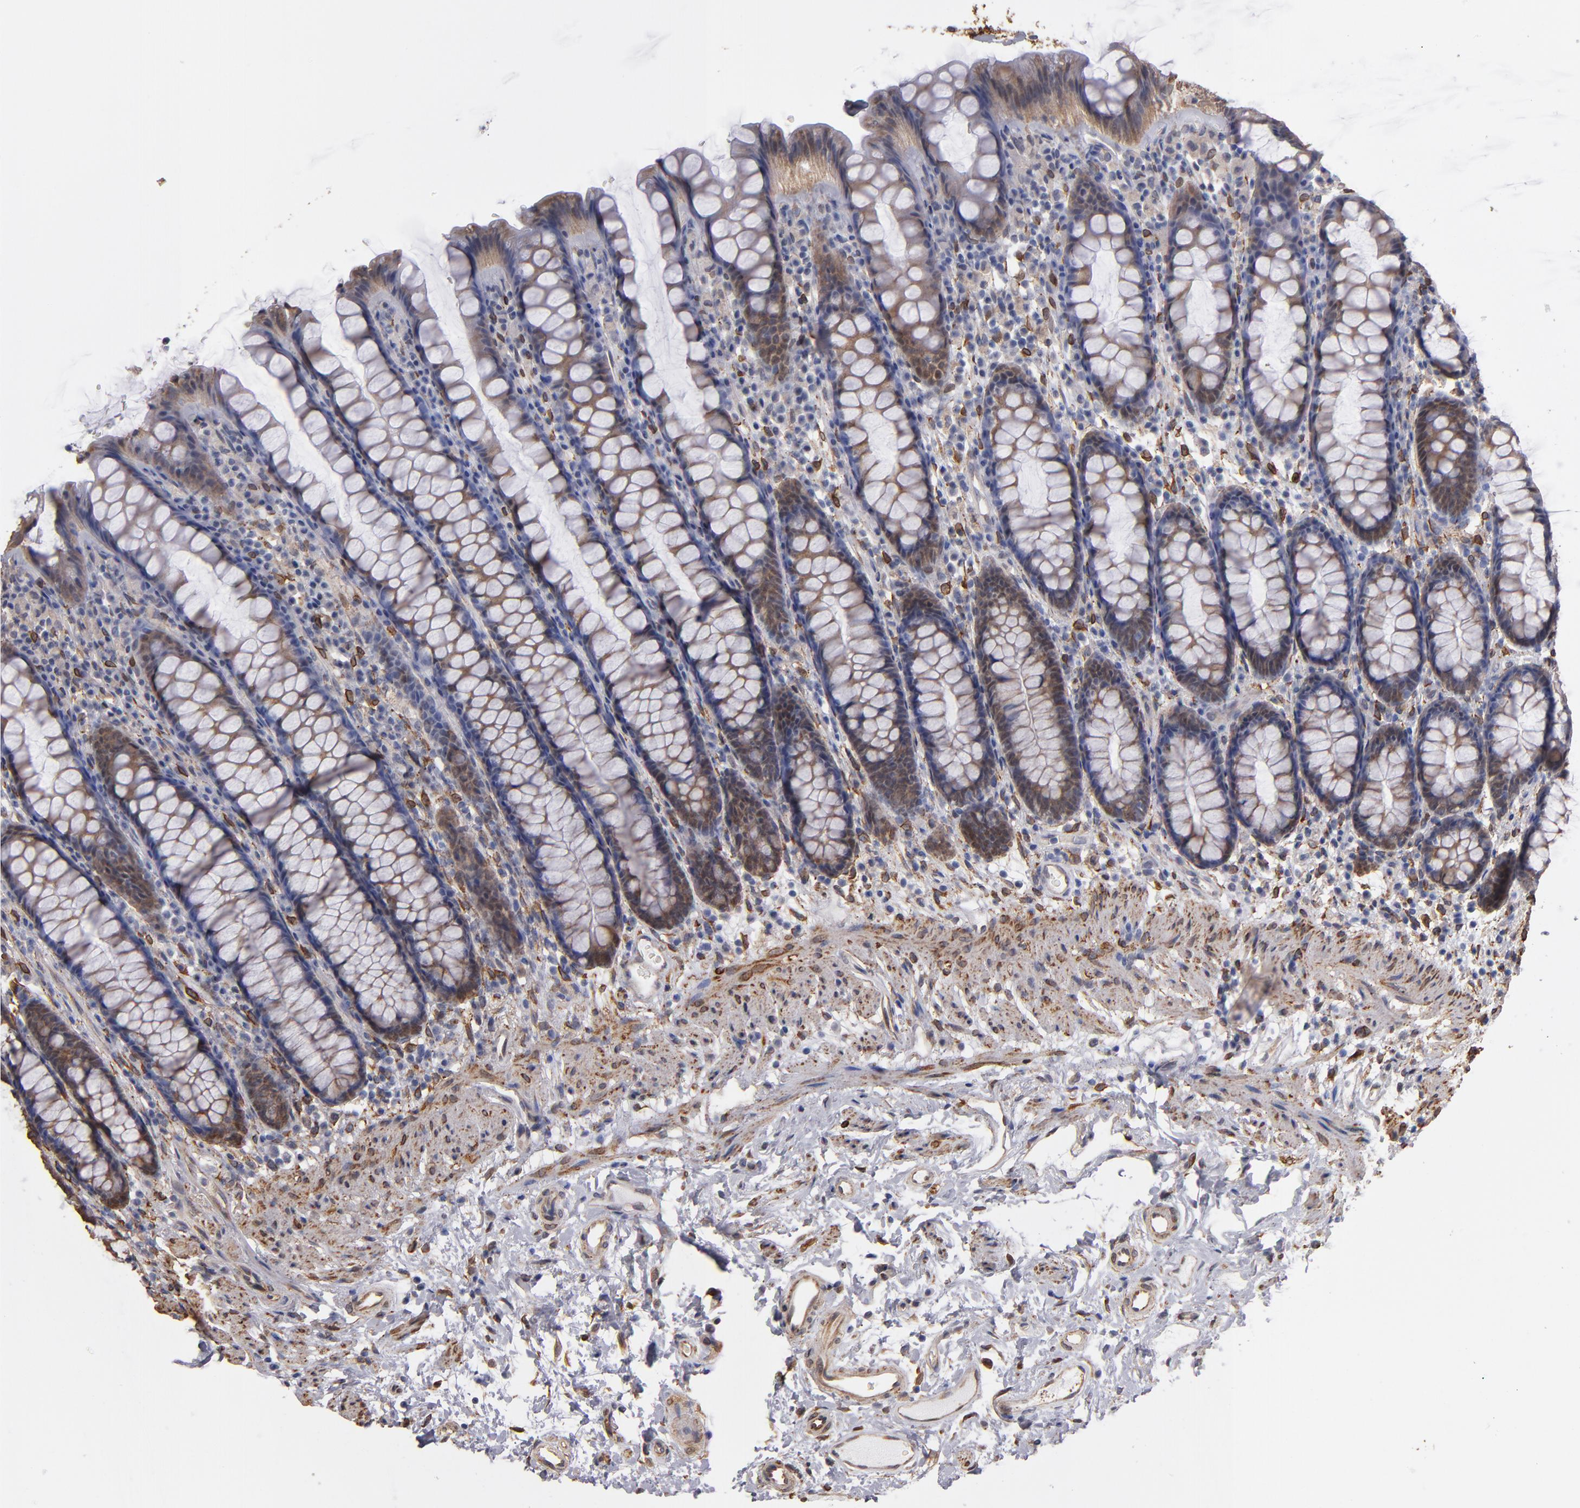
{"staining": {"intensity": "weak", "quantity": ">75%", "location": "cytoplasmic/membranous"}, "tissue": "rectum", "cell_type": "Glandular cells", "image_type": "normal", "snomed": [{"axis": "morphology", "description": "Normal tissue, NOS"}, {"axis": "topography", "description": "Rectum"}], "caption": "About >75% of glandular cells in unremarkable human rectum demonstrate weak cytoplasmic/membranous protein expression as visualized by brown immunohistochemical staining.", "gene": "PGRMC1", "patient": {"sex": "male", "age": 92}}